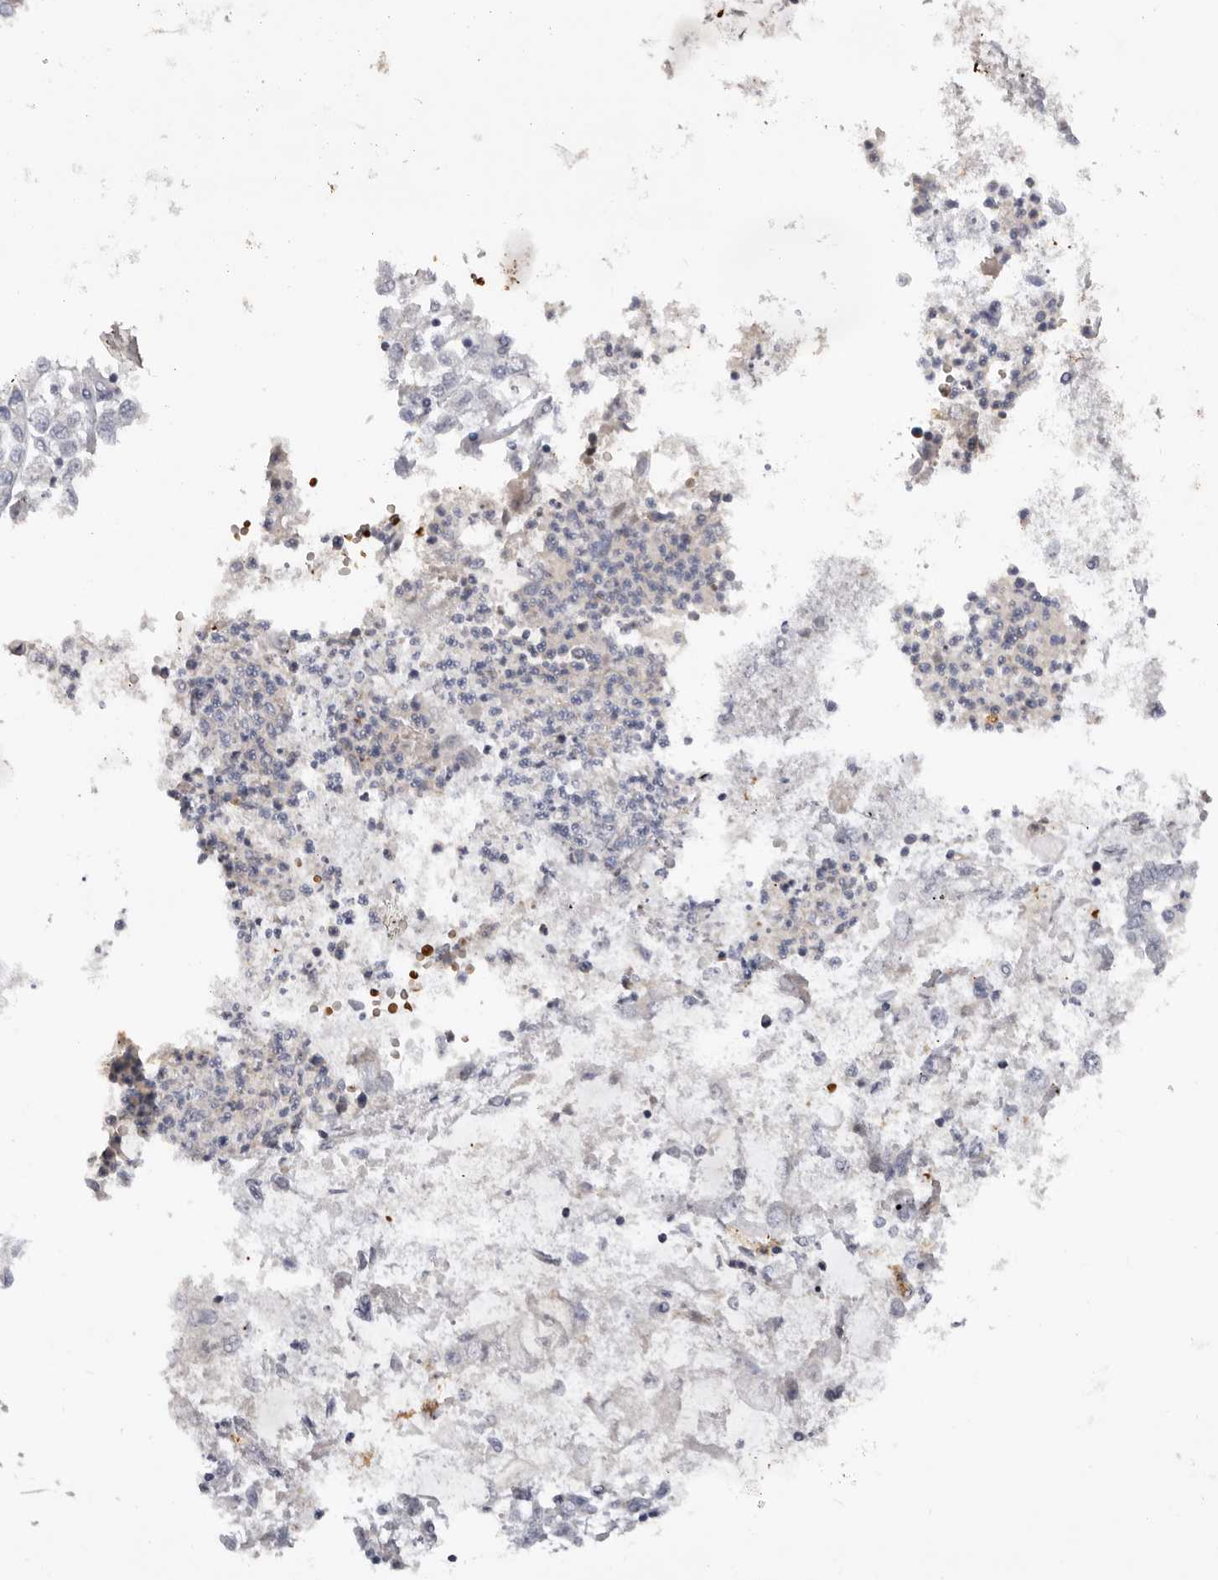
{"staining": {"intensity": "negative", "quantity": "none", "location": "none"}, "tissue": "stomach cancer", "cell_type": "Tumor cells", "image_type": "cancer", "snomed": [{"axis": "morphology", "description": "Adenocarcinoma, NOS"}, {"axis": "topography", "description": "Stomach"}], "caption": "Immunohistochemical staining of stomach cancer (adenocarcinoma) displays no significant positivity in tumor cells. The staining was performed using DAB to visualize the protein expression in brown, while the nuclei were stained in blue with hematoxylin (Magnification: 20x).", "gene": "TNR", "patient": {"sex": "female", "age": 76}}